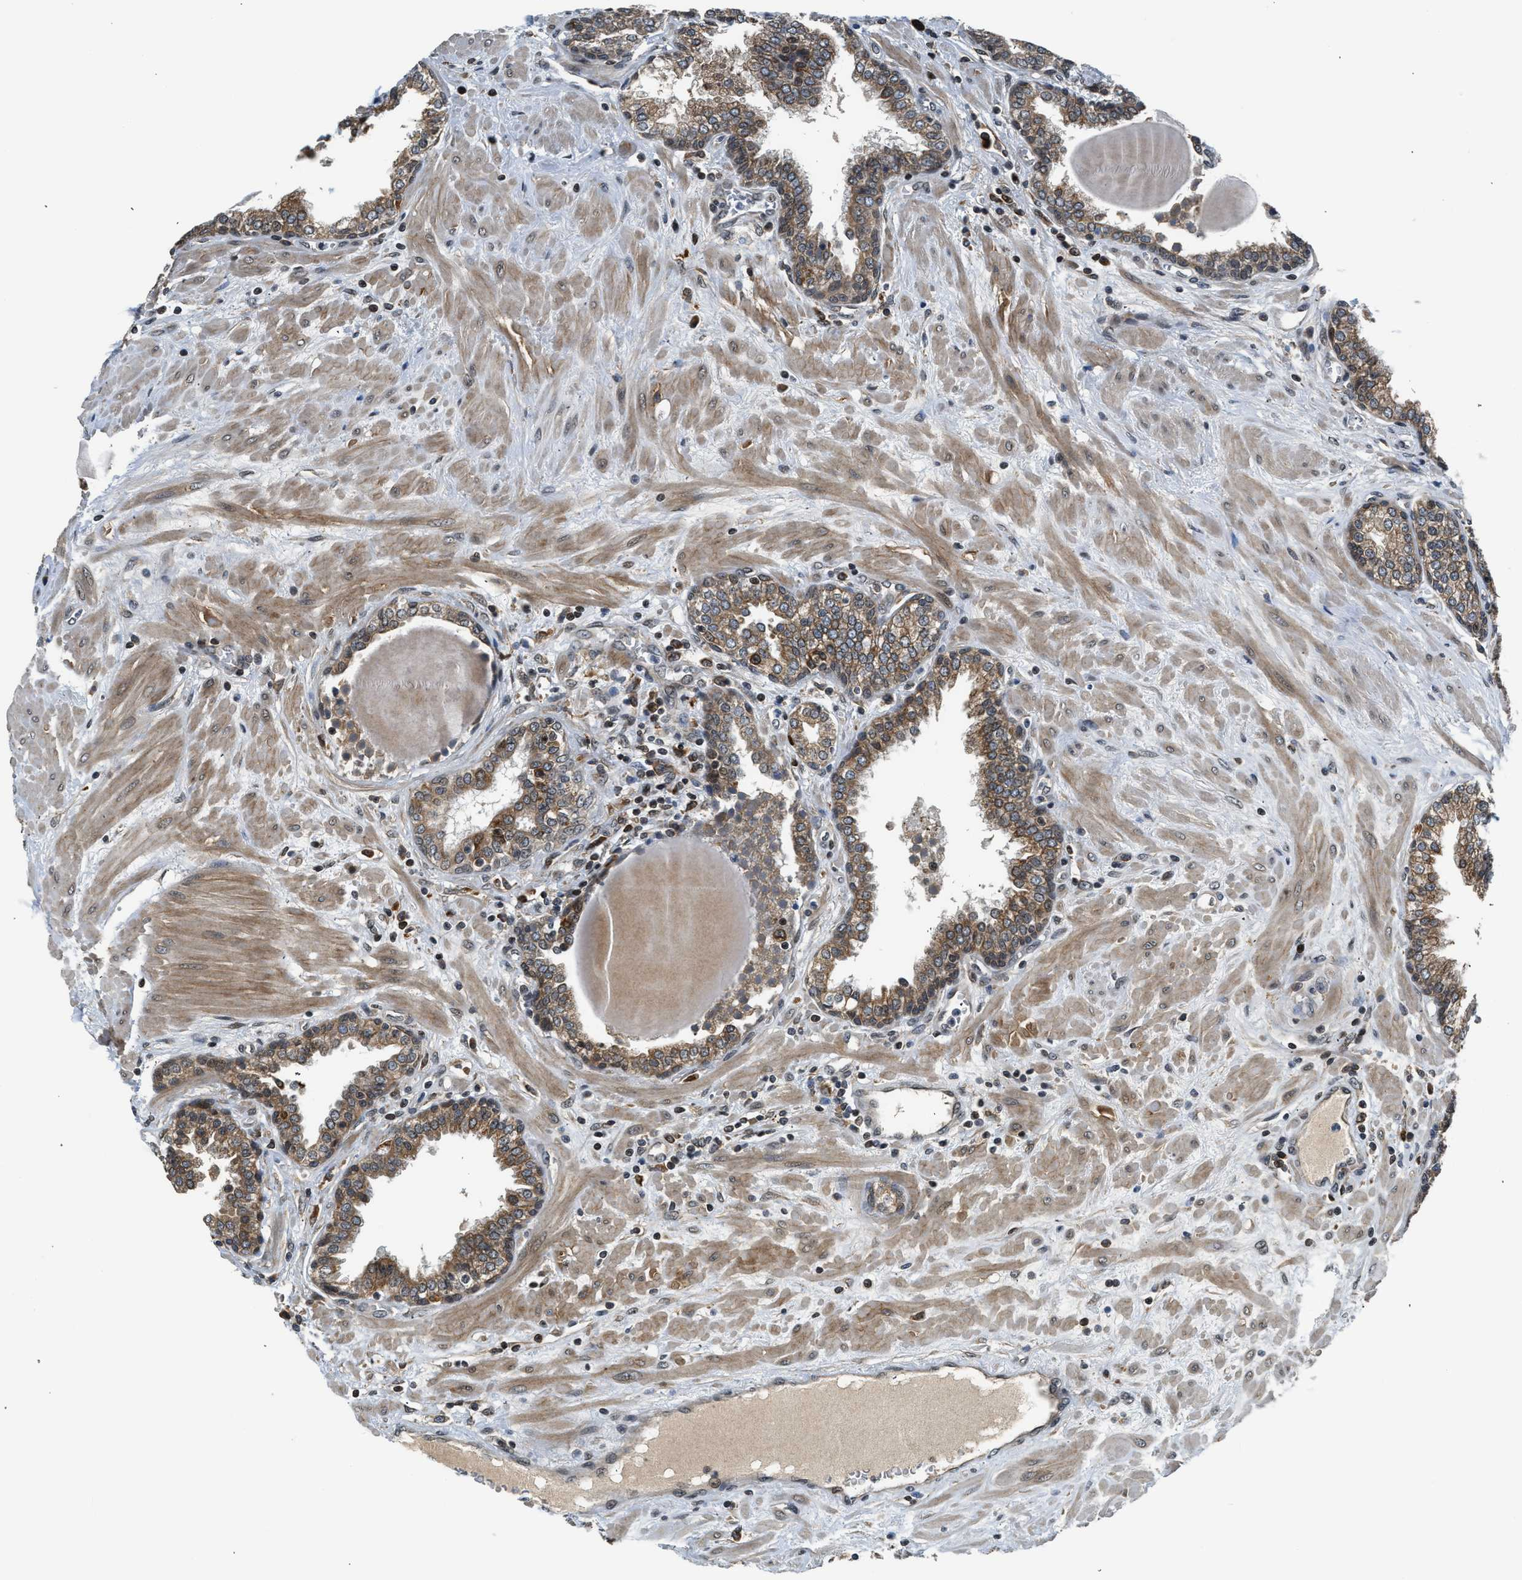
{"staining": {"intensity": "moderate", "quantity": ">75%", "location": "cytoplasmic/membranous"}, "tissue": "prostate", "cell_type": "Glandular cells", "image_type": "normal", "snomed": [{"axis": "morphology", "description": "Normal tissue, NOS"}, {"axis": "topography", "description": "Prostate"}], "caption": "Moderate cytoplasmic/membranous protein expression is appreciated in approximately >75% of glandular cells in prostate.", "gene": "RETREG3", "patient": {"sex": "male", "age": 51}}